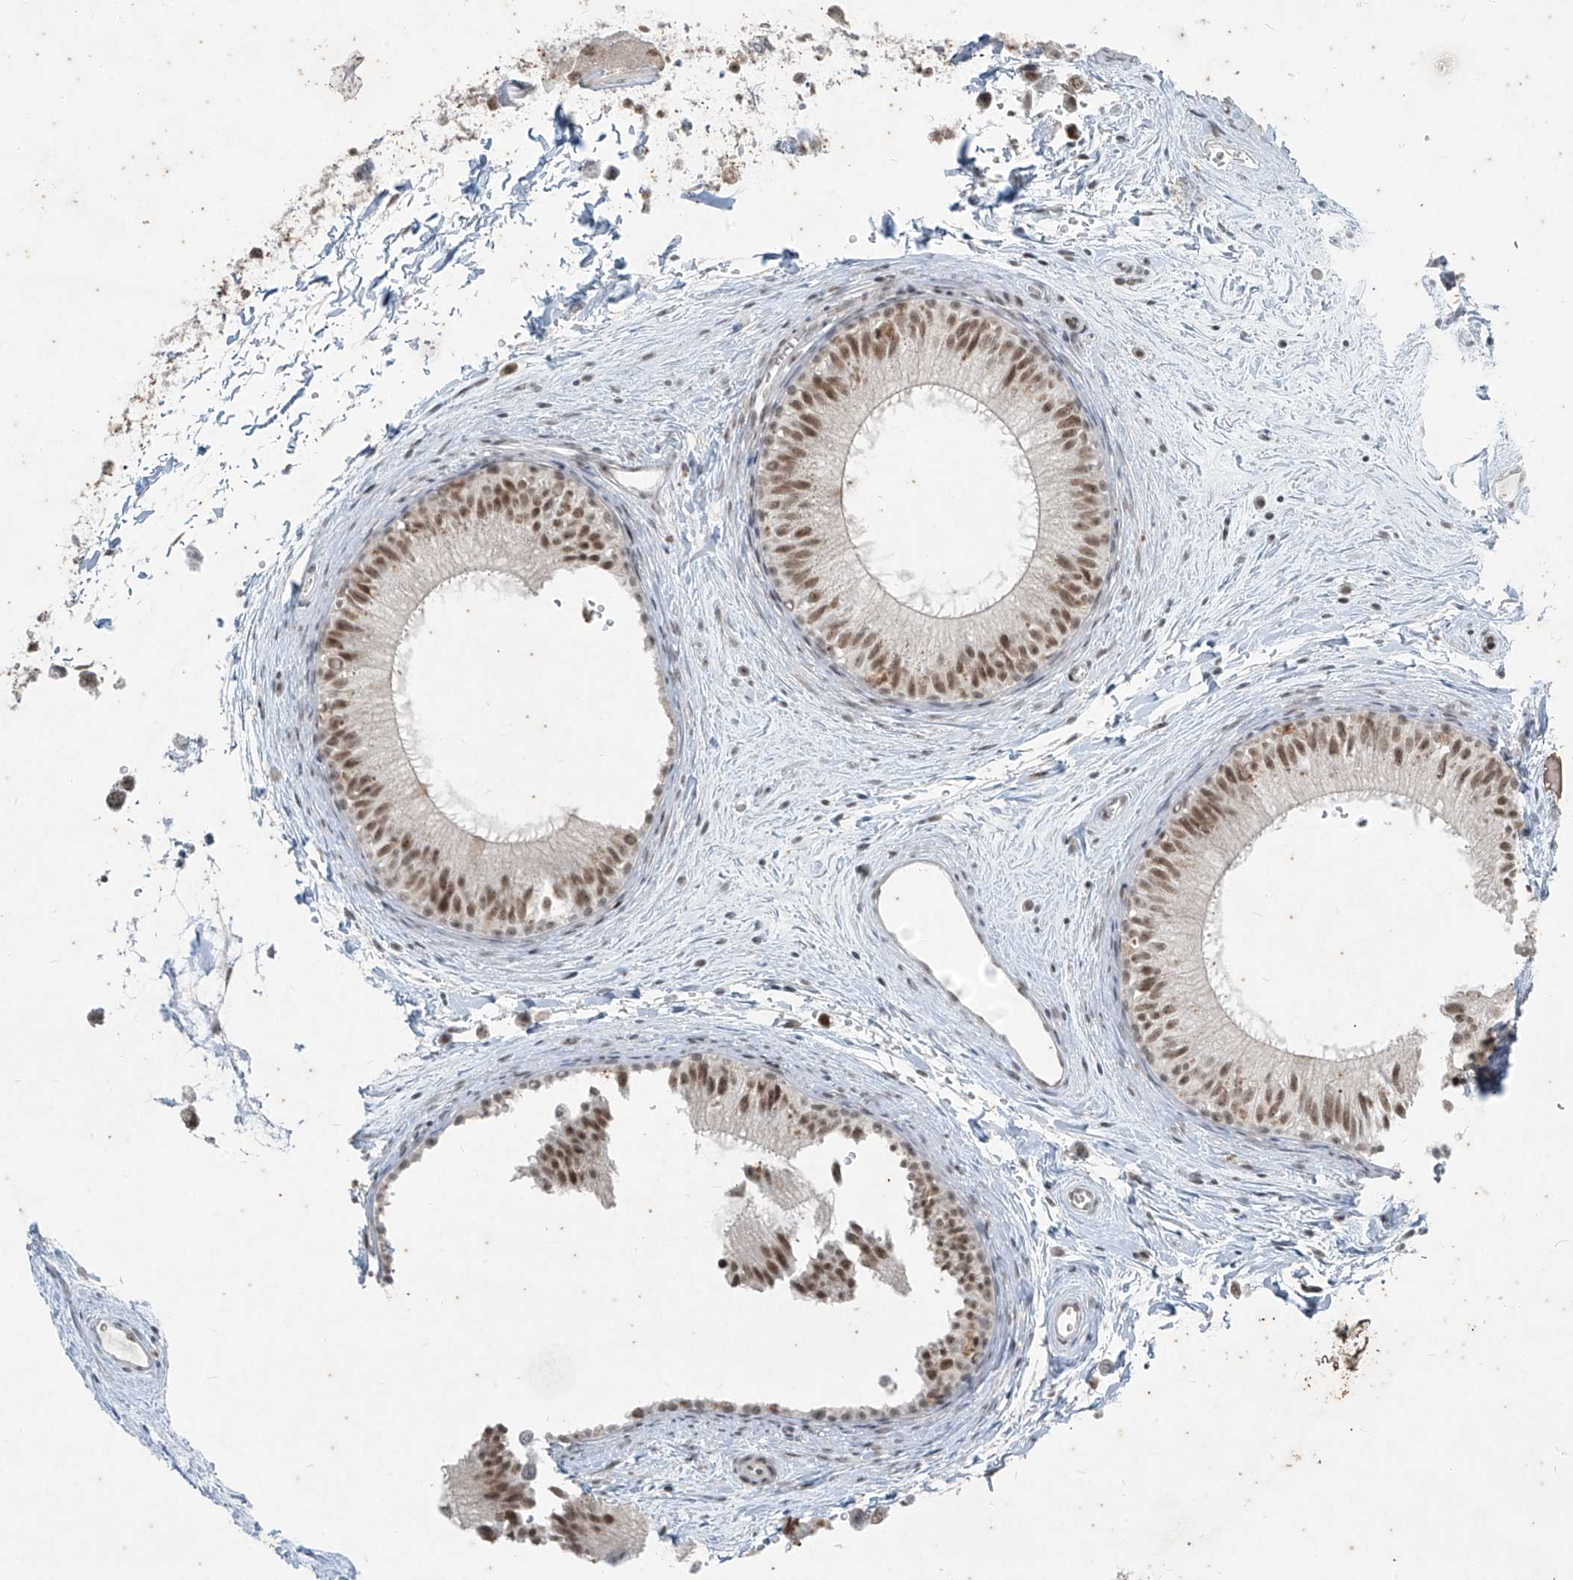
{"staining": {"intensity": "moderate", "quantity": ">75%", "location": "nuclear"}, "tissue": "epididymis", "cell_type": "Glandular cells", "image_type": "normal", "snomed": [{"axis": "morphology", "description": "Normal tissue, NOS"}, {"axis": "topography", "description": "Epididymis"}], "caption": "Protein expression analysis of unremarkable epididymis displays moderate nuclear positivity in about >75% of glandular cells. The staining was performed using DAB to visualize the protein expression in brown, while the nuclei were stained in blue with hematoxylin (Magnification: 20x).", "gene": "ZNF354B", "patient": {"sex": "male", "age": 34}}